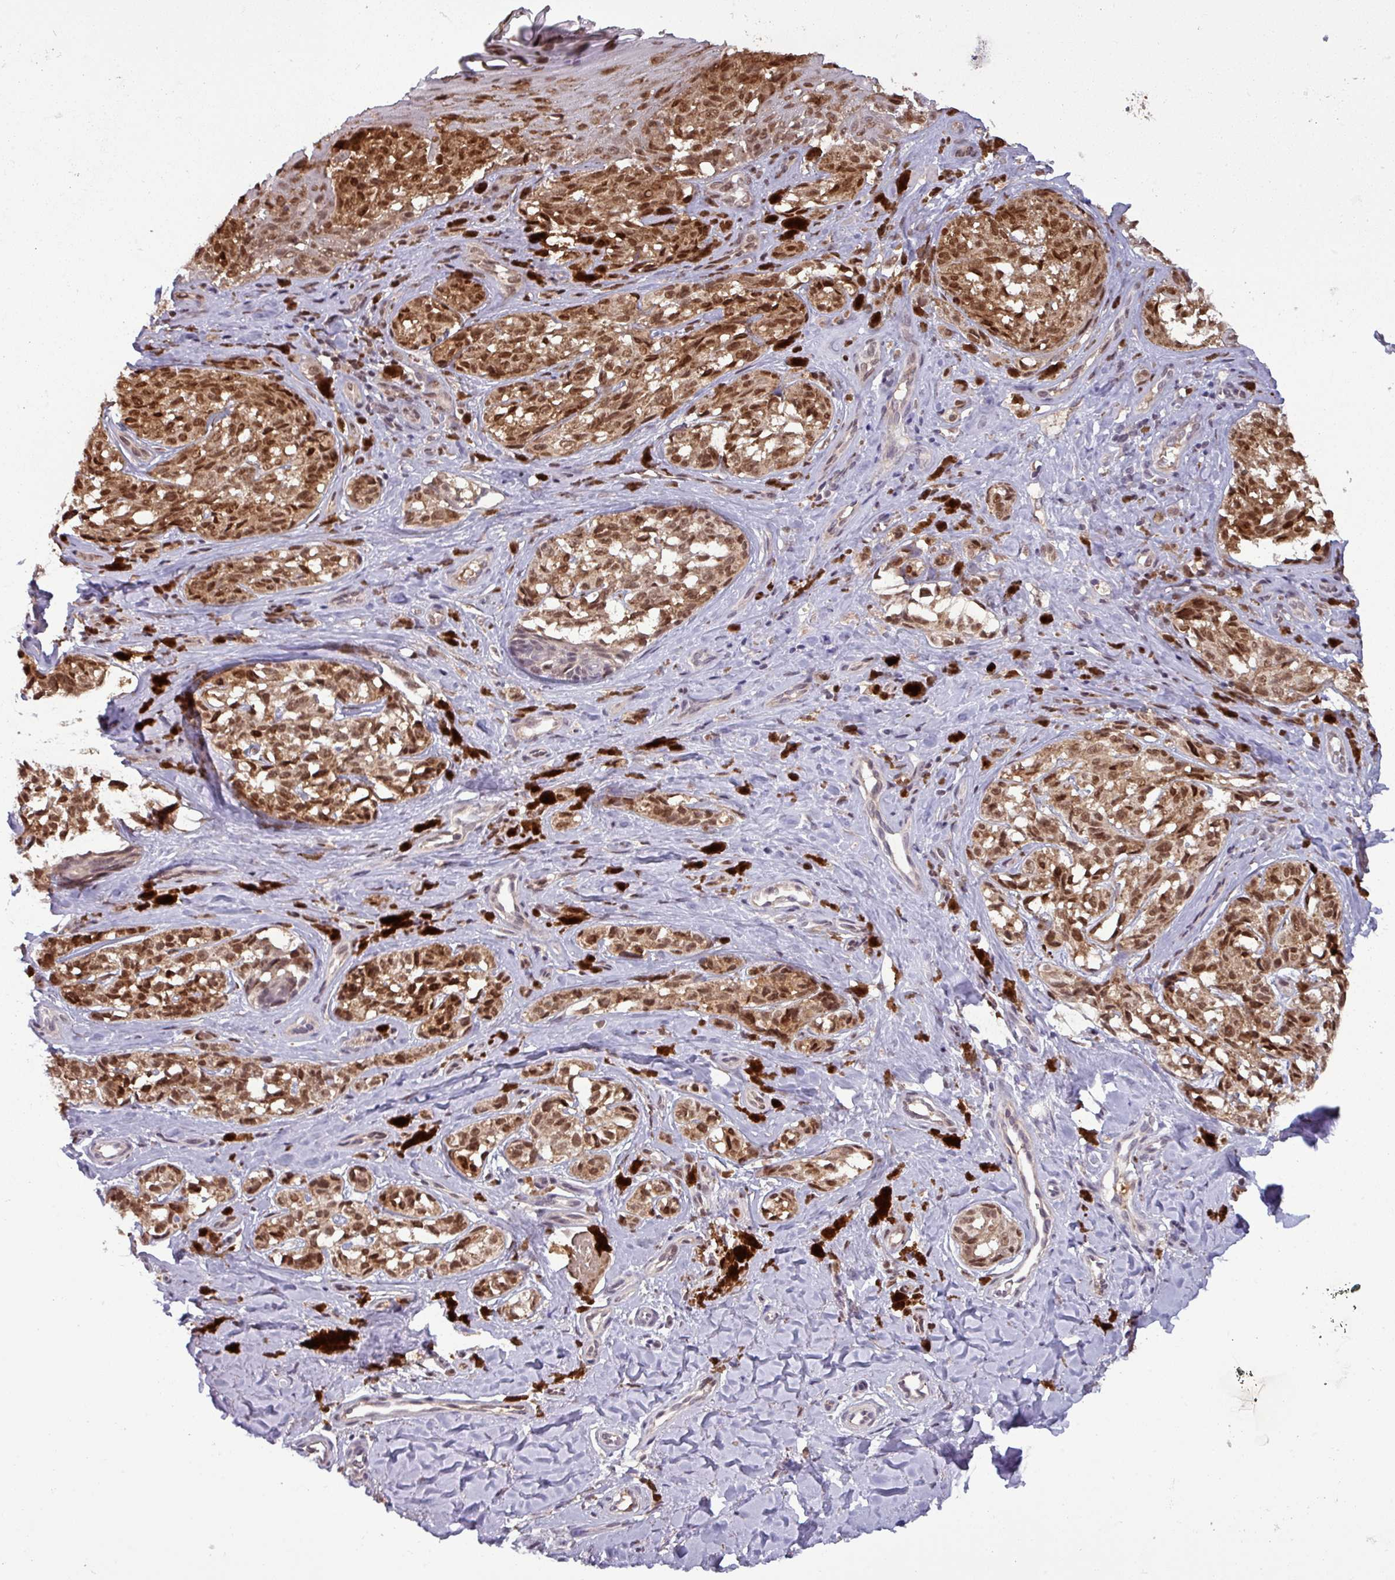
{"staining": {"intensity": "moderate", "quantity": ">75%", "location": "cytoplasmic/membranous,nuclear"}, "tissue": "melanoma", "cell_type": "Tumor cells", "image_type": "cancer", "snomed": [{"axis": "morphology", "description": "Malignant melanoma, NOS"}, {"axis": "topography", "description": "Skin"}], "caption": "Immunohistochemistry (IHC) staining of melanoma, which displays medium levels of moderate cytoplasmic/membranous and nuclear positivity in approximately >75% of tumor cells indicating moderate cytoplasmic/membranous and nuclear protein expression. The staining was performed using DAB (brown) for protein detection and nuclei were counterstained in hematoxylin (blue).", "gene": "NOB1", "patient": {"sex": "female", "age": 65}}